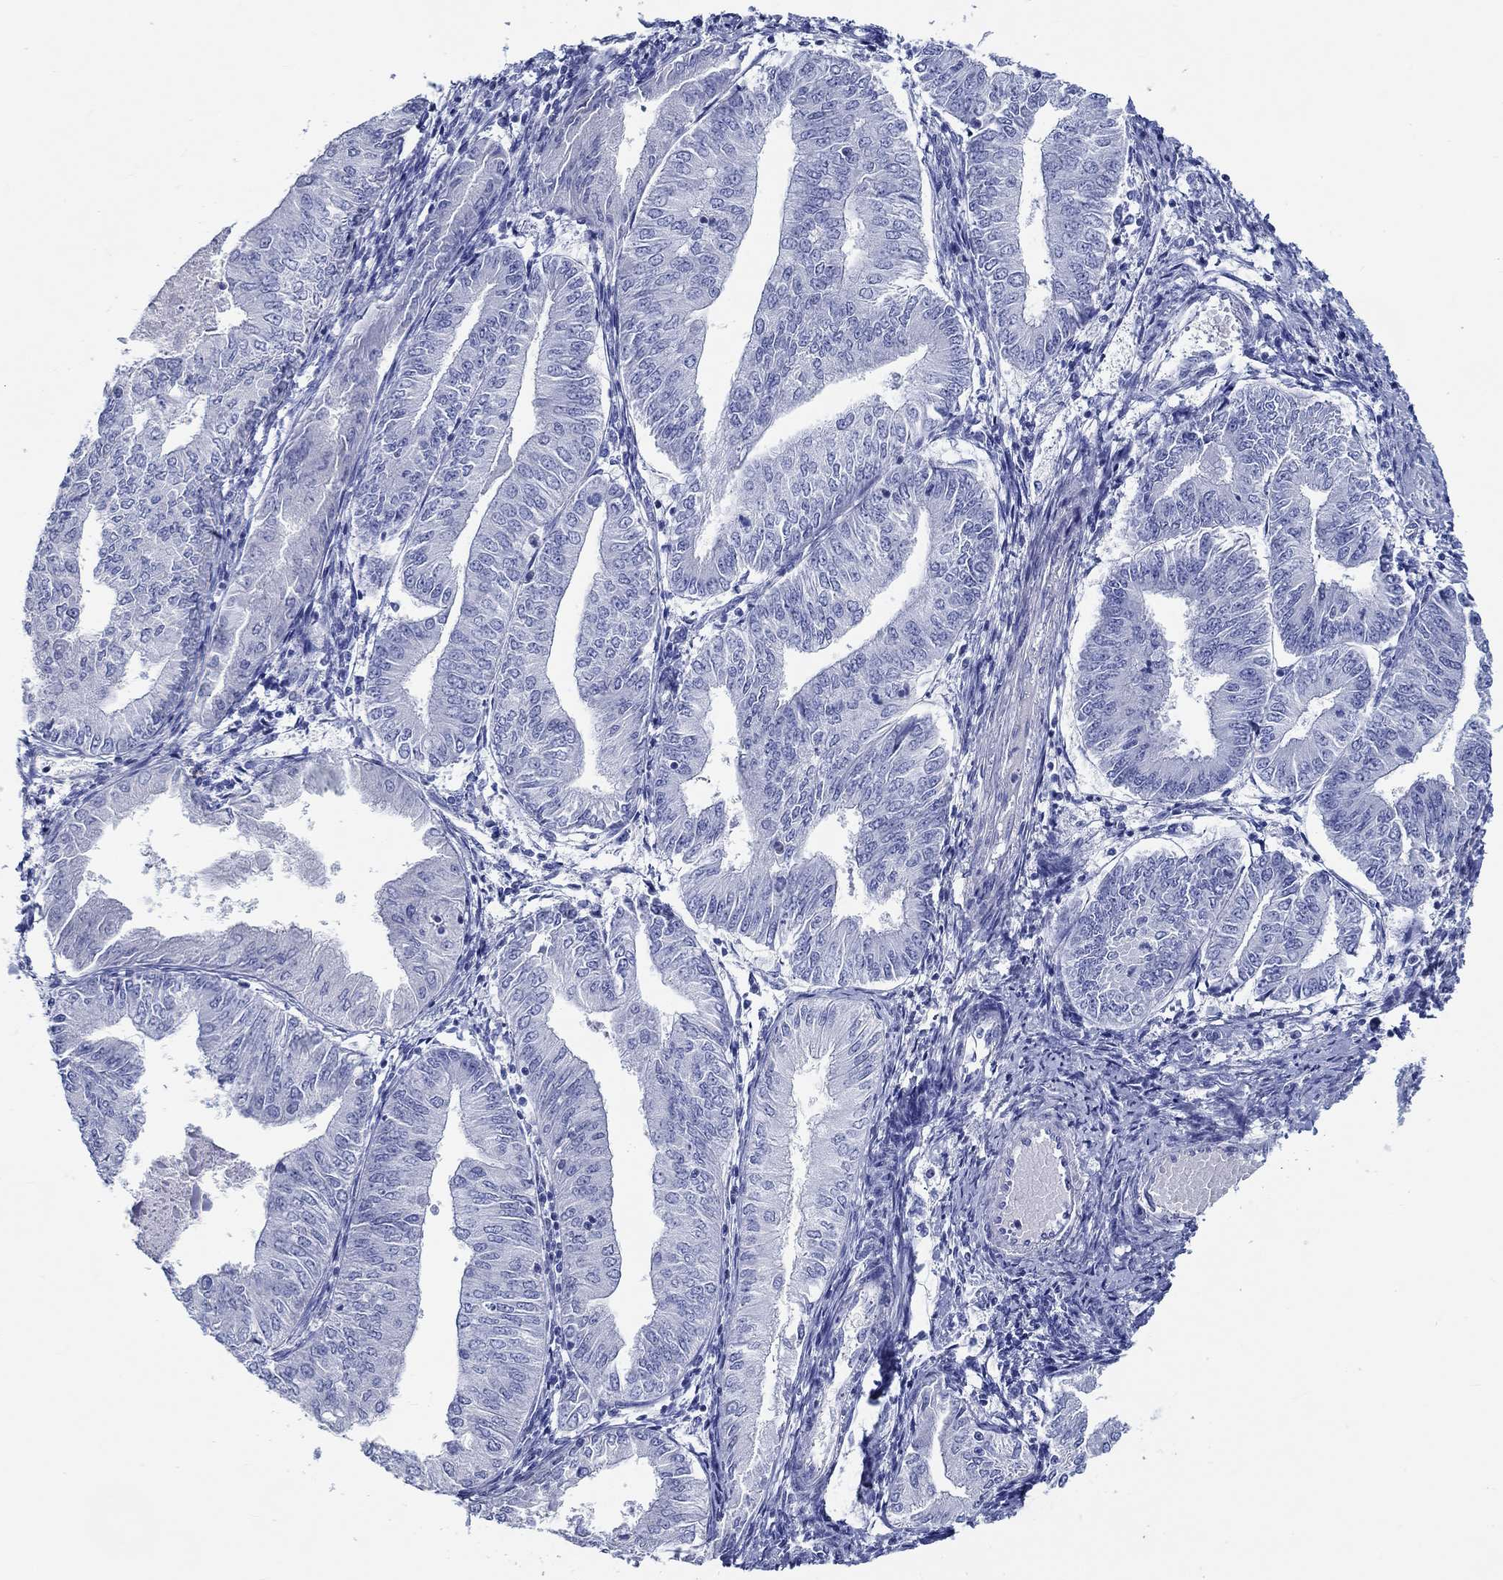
{"staining": {"intensity": "negative", "quantity": "none", "location": "none"}, "tissue": "endometrial cancer", "cell_type": "Tumor cells", "image_type": "cancer", "snomed": [{"axis": "morphology", "description": "Adenocarcinoma, NOS"}, {"axis": "topography", "description": "Endometrium"}], "caption": "Tumor cells show no significant staining in endometrial adenocarcinoma.", "gene": "FBXO2", "patient": {"sex": "female", "age": 53}}